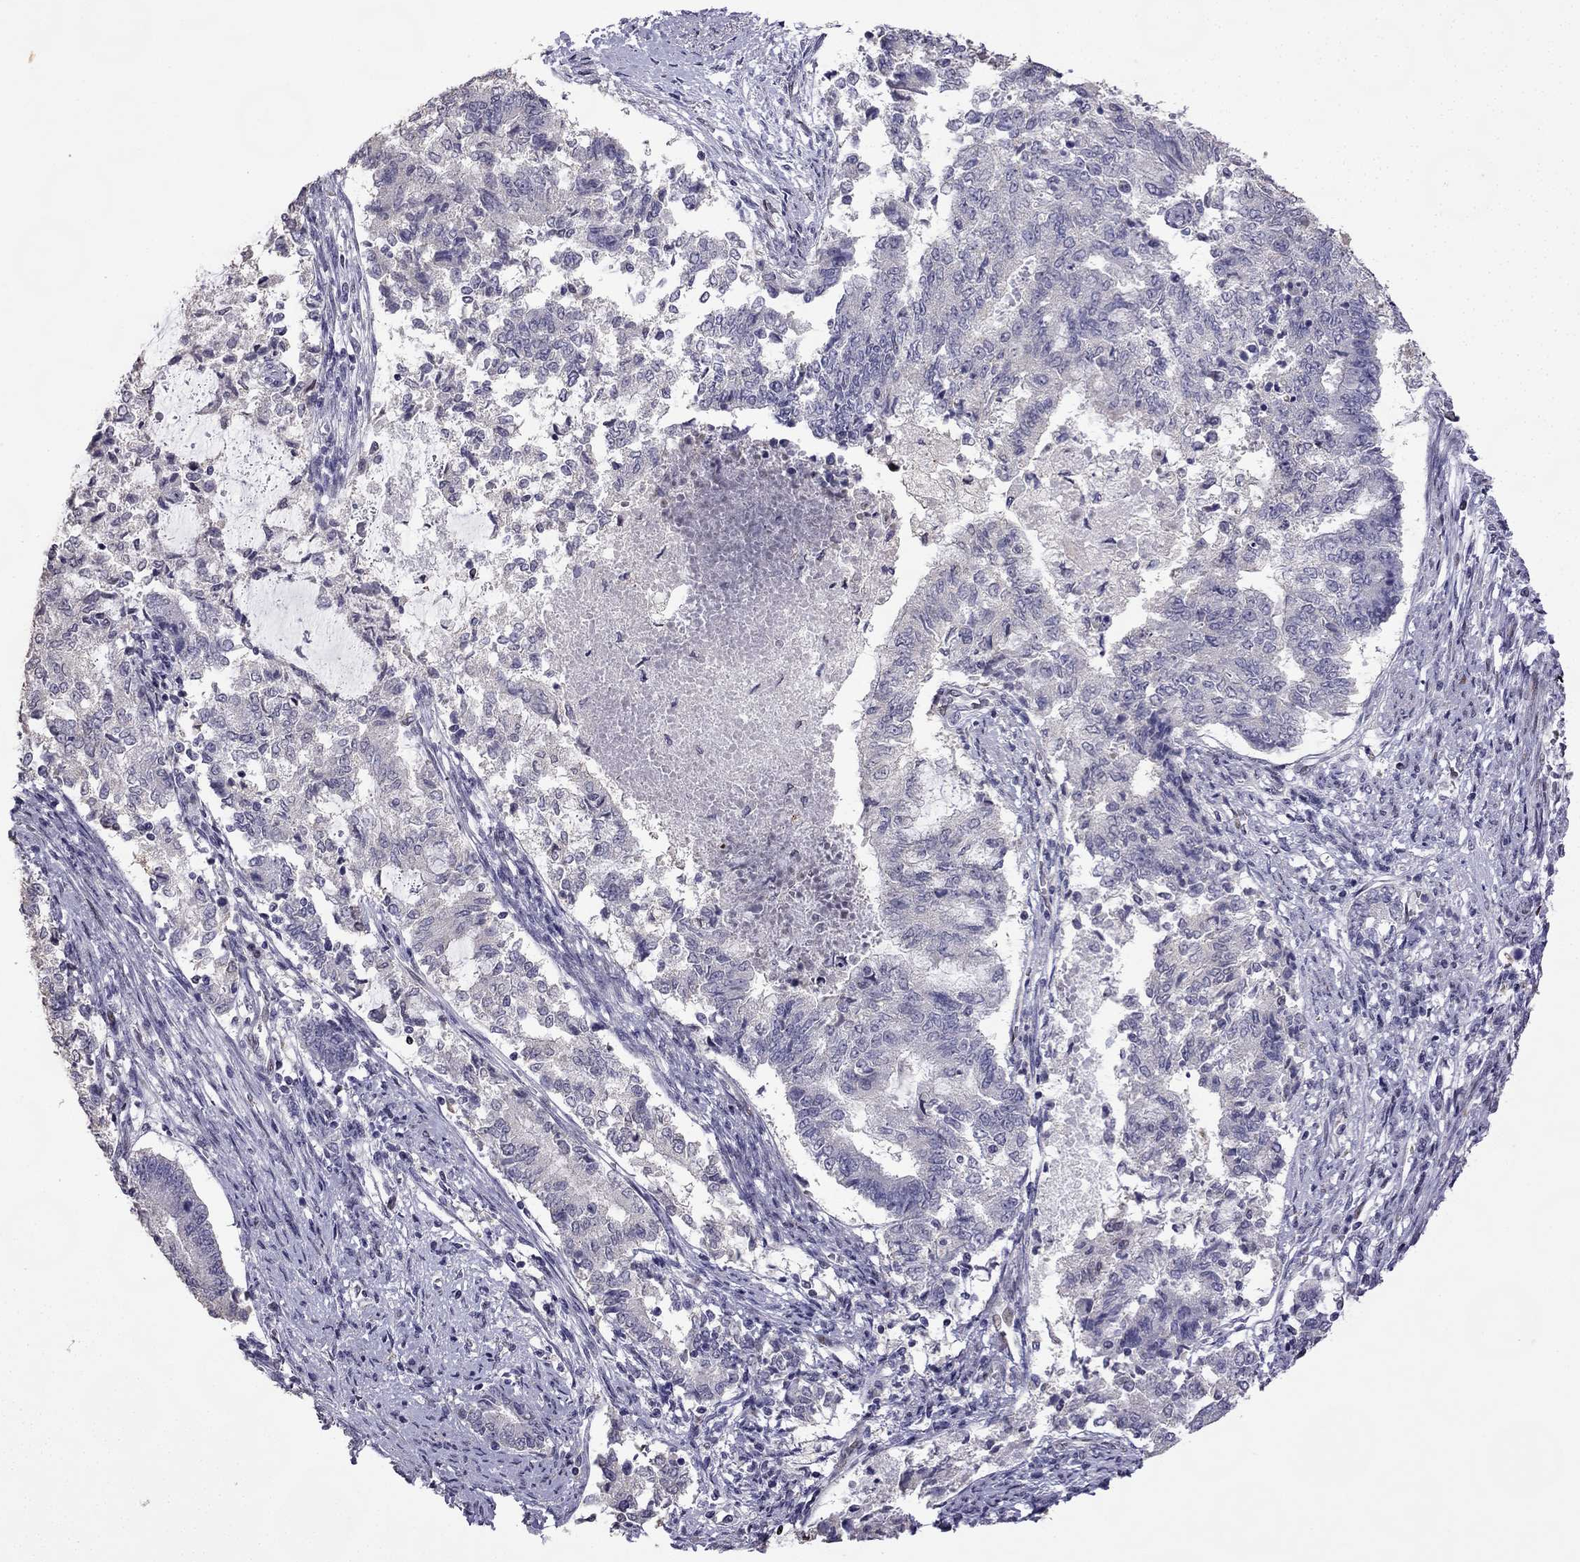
{"staining": {"intensity": "negative", "quantity": "none", "location": "none"}, "tissue": "endometrial cancer", "cell_type": "Tumor cells", "image_type": "cancer", "snomed": [{"axis": "morphology", "description": "Adenocarcinoma, NOS"}, {"axis": "topography", "description": "Endometrium"}], "caption": "This is an IHC micrograph of endometrial cancer (adenocarcinoma). There is no expression in tumor cells.", "gene": "CFAP70", "patient": {"sex": "female", "age": 65}}